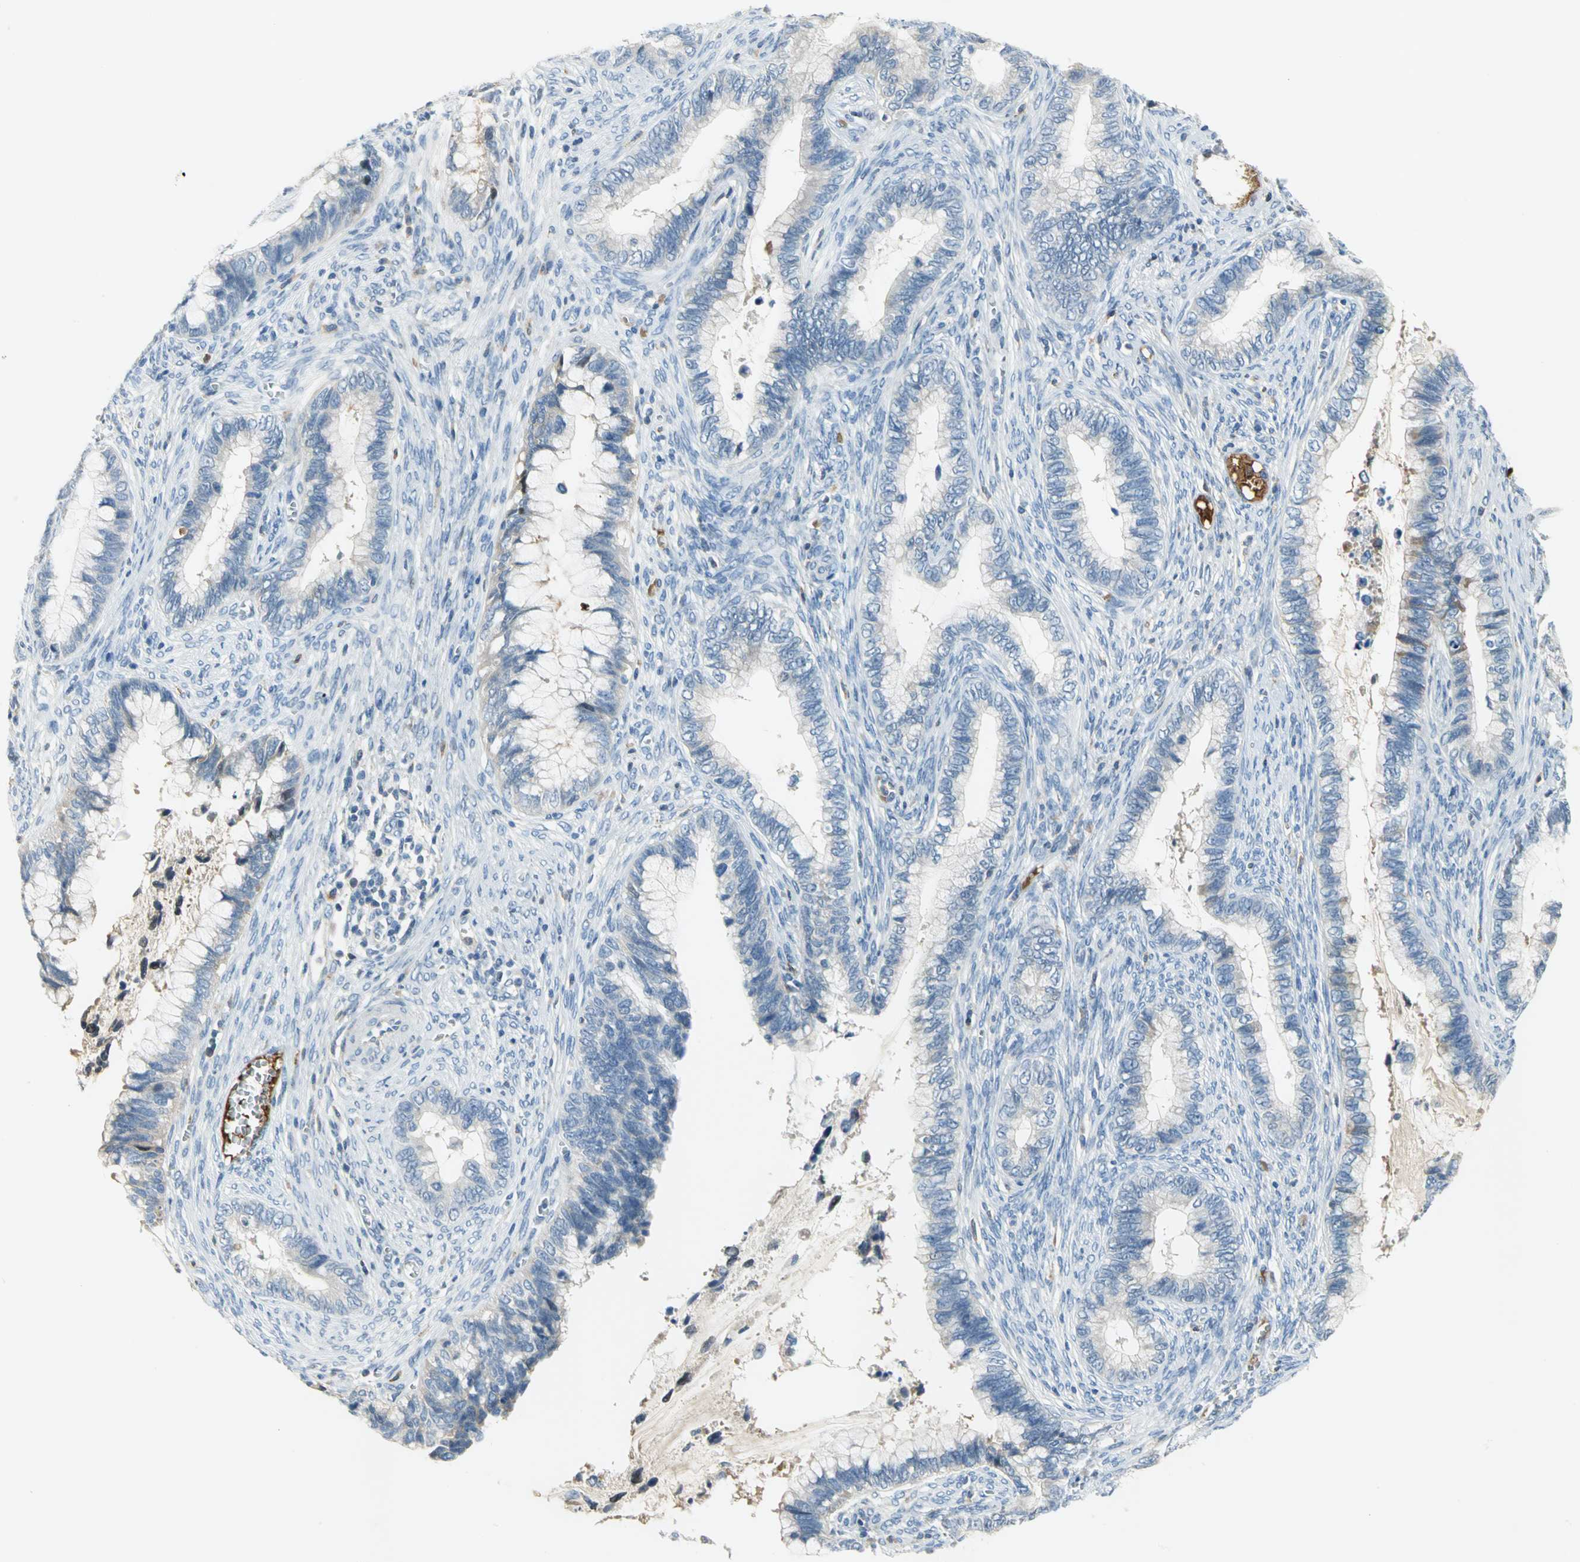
{"staining": {"intensity": "weak", "quantity": "25%-75%", "location": "cytoplasmic/membranous"}, "tissue": "cervical cancer", "cell_type": "Tumor cells", "image_type": "cancer", "snomed": [{"axis": "morphology", "description": "Adenocarcinoma, NOS"}, {"axis": "topography", "description": "Cervix"}], "caption": "A low amount of weak cytoplasmic/membranous expression is appreciated in about 25%-75% of tumor cells in cervical adenocarcinoma tissue.", "gene": "ZIC1", "patient": {"sex": "female", "age": 44}}